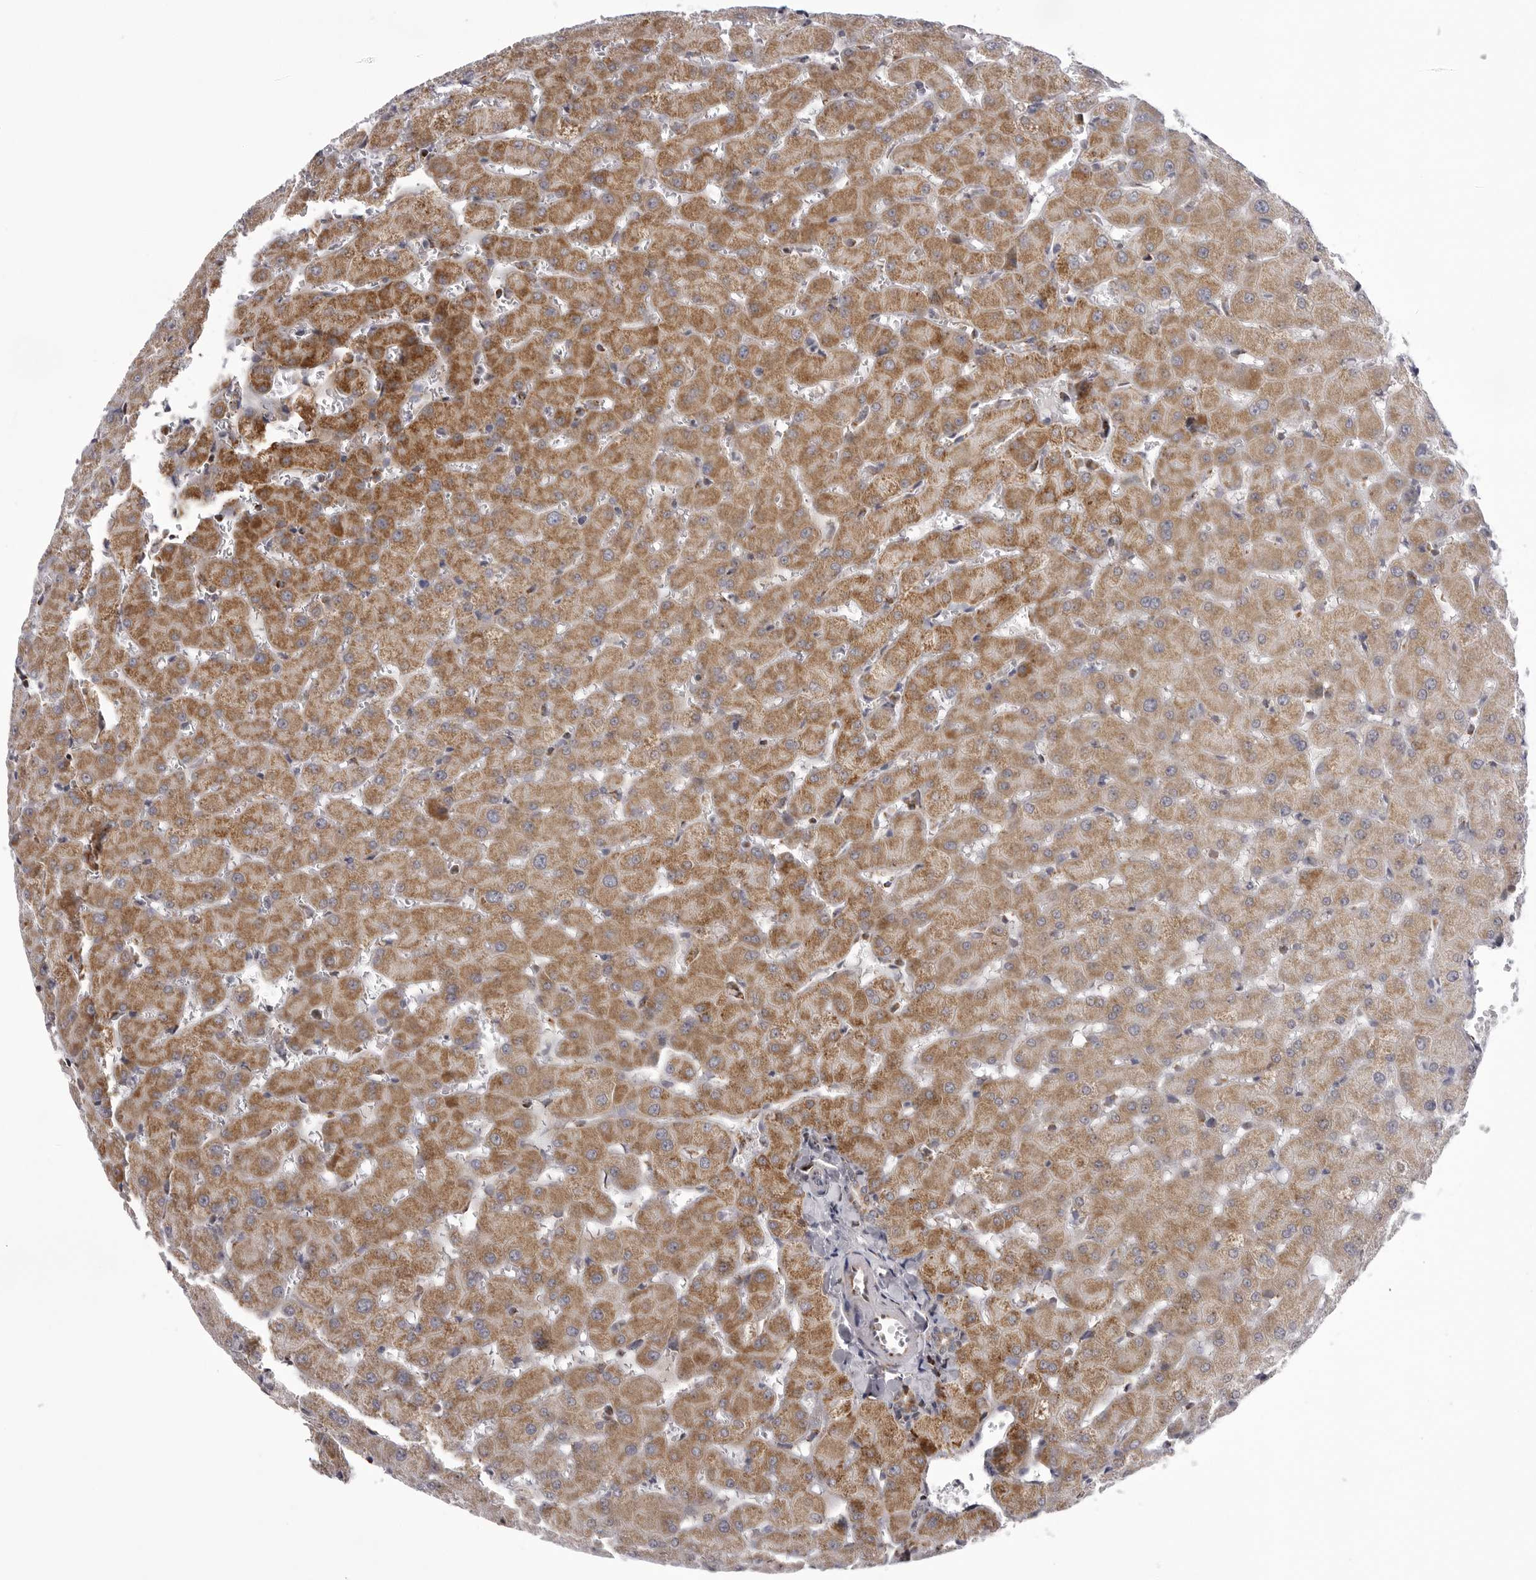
{"staining": {"intensity": "negative", "quantity": "none", "location": "none"}, "tissue": "liver", "cell_type": "Cholangiocytes", "image_type": "normal", "snomed": [{"axis": "morphology", "description": "Normal tissue, NOS"}, {"axis": "topography", "description": "Liver"}], "caption": "DAB immunohistochemical staining of benign liver shows no significant staining in cholangiocytes.", "gene": "TUFM", "patient": {"sex": "female", "age": 63}}